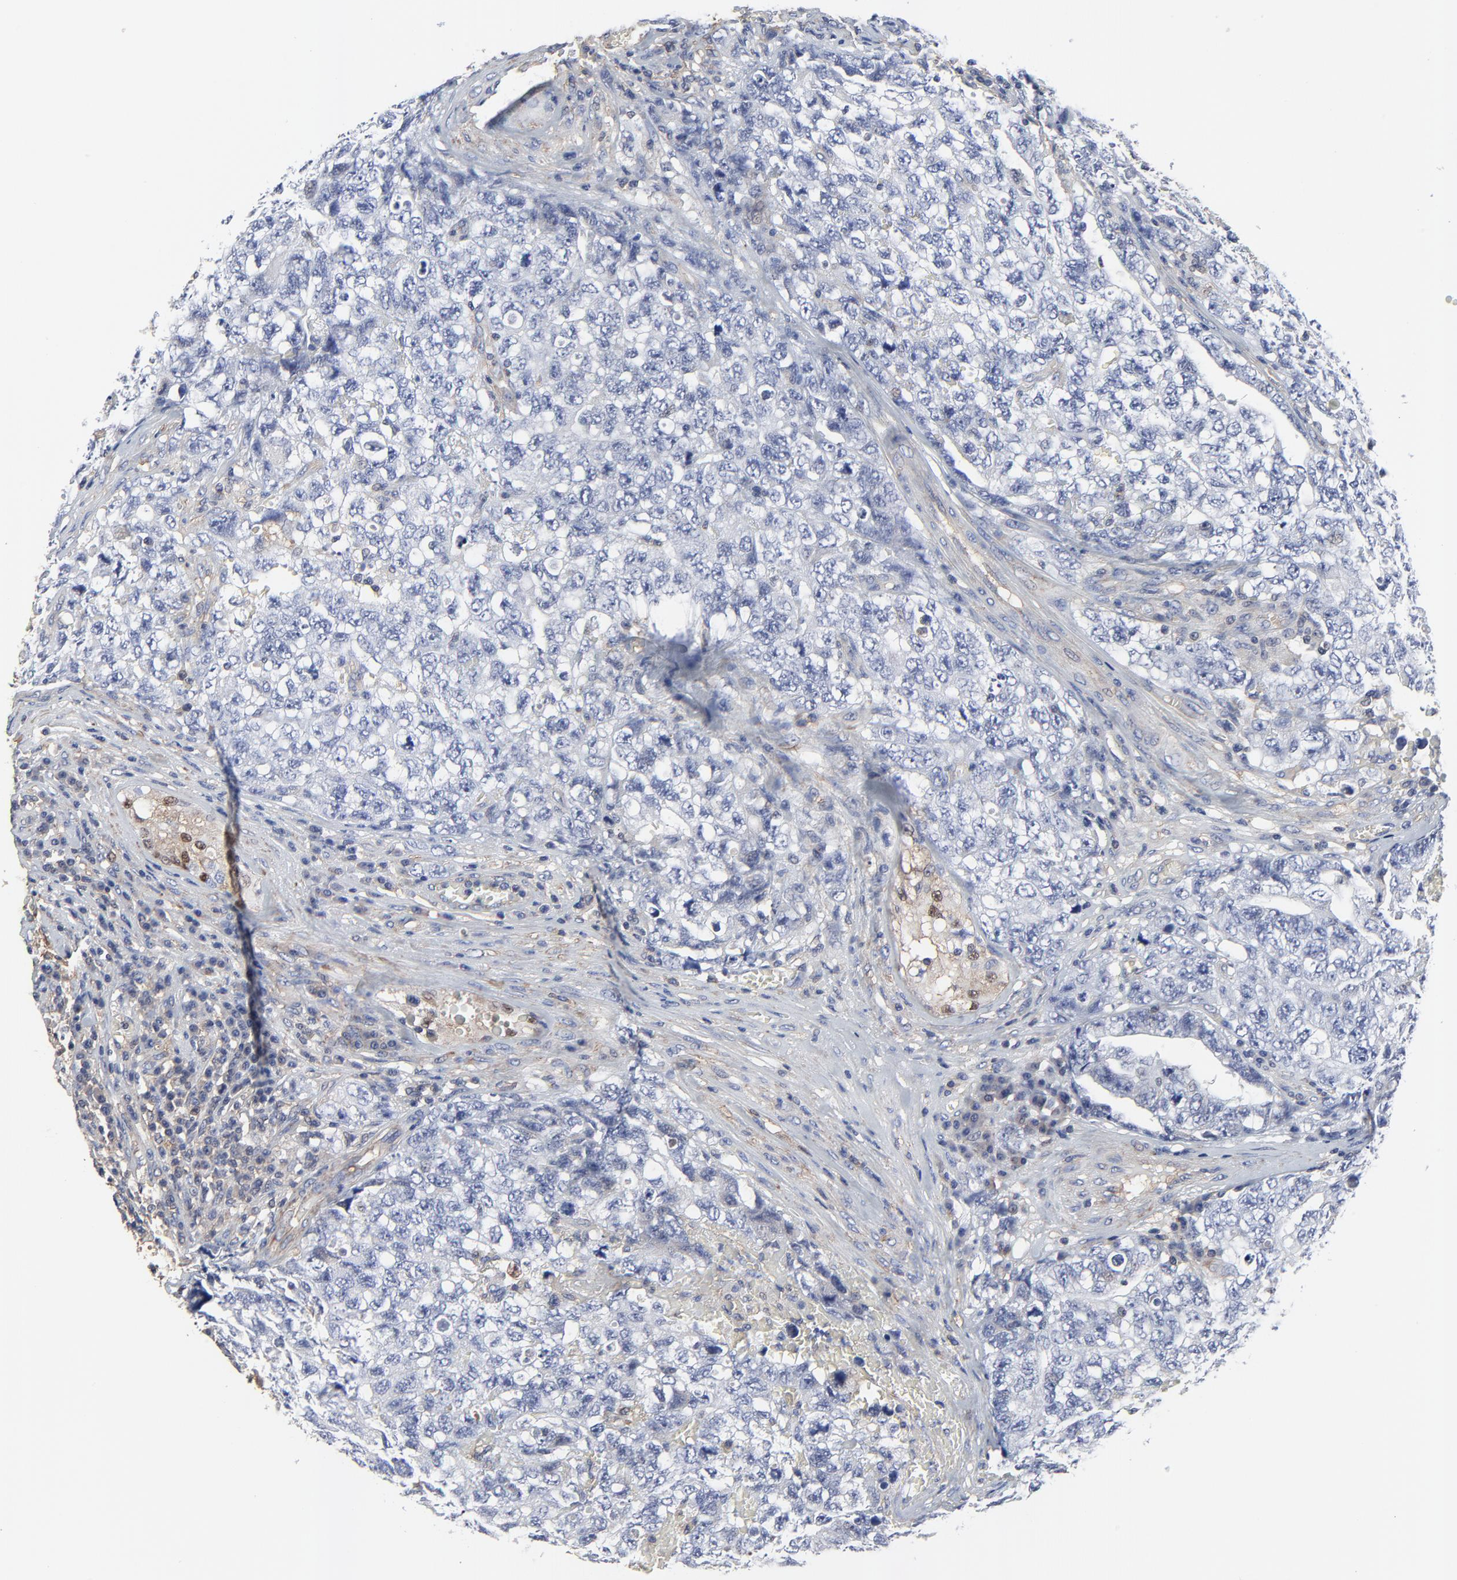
{"staining": {"intensity": "negative", "quantity": "none", "location": "none"}, "tissue": "testis cancer", "cell_type": "Tumor cells", "image_type": "cancer", "snomed": [{"axis": "morphology", "description": "Carcinoma, Embryonal, NOS"}, {"axis": "topography", "description": "Testis"}], "caption": "A high-resolution photomicrograph shows IHC staining of testis embryonal carcinoma, which displays no significant staining in tumor cells.", "gene": "NXF3", "patient": {"sex": "male", "age": 31}}